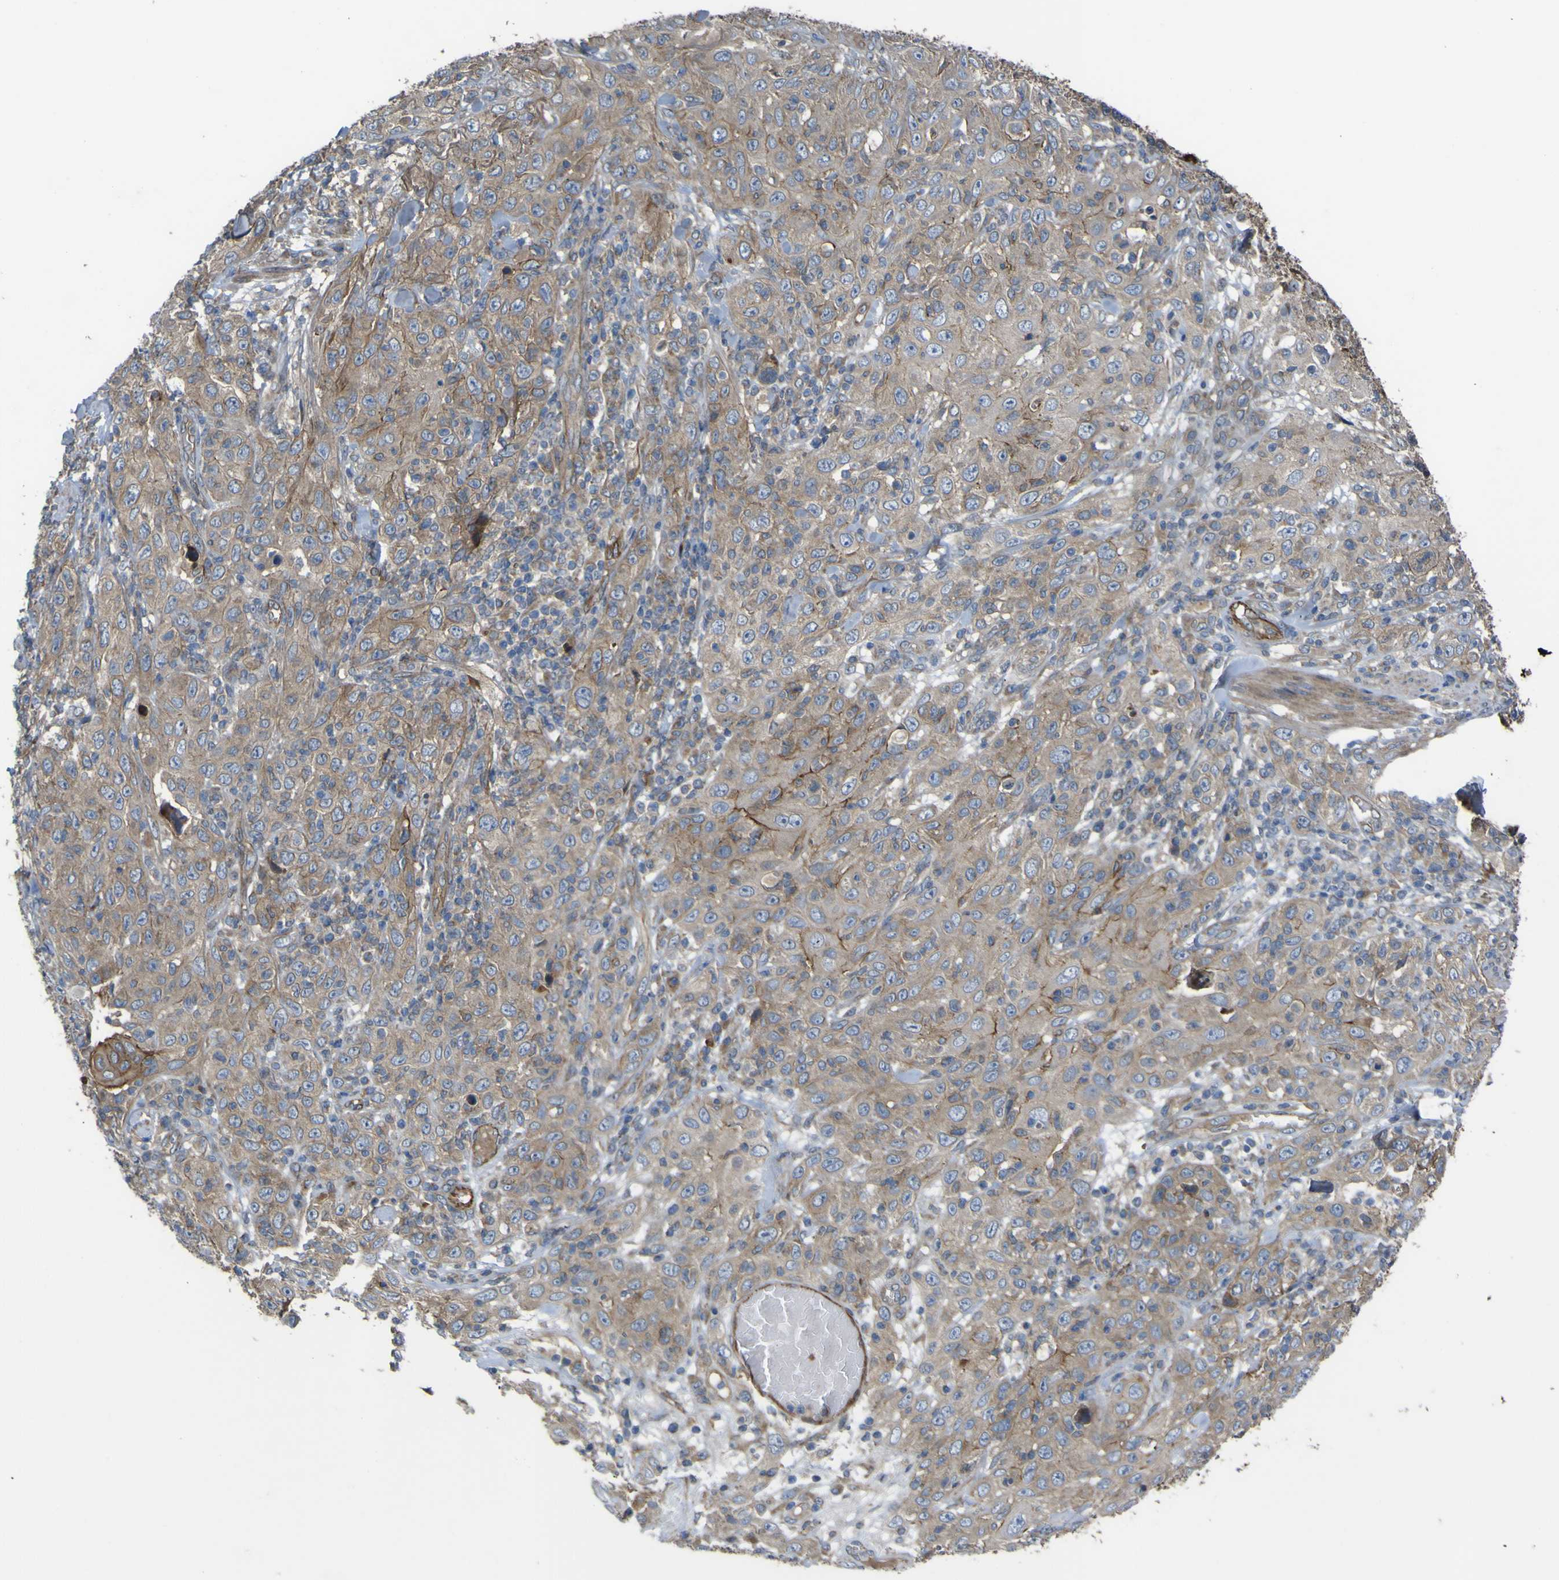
{"staining": {"intensity": "weak", "quantity": ">75%", "location": "cytoplasmic/membranous"}, "tissue": "skin cancer", "cell_type": "Tumor cells", "image_type": "cancer", "snomed": [{"axis": "morphology", "description": "Squamous cell carcinoma, NOS"}, {"axis": "topography", "description": "Skin"}], "caption": "Immunohistochemistry (IHC) histopathology image of human skin cancer stained for a protein (brown), which exhibits low levels of weak cytoplasmic/membranous staining in approximately >75% of tumor cells.", "gene": "FBXO30", "patient": {"sex": "female", "age": 88}}